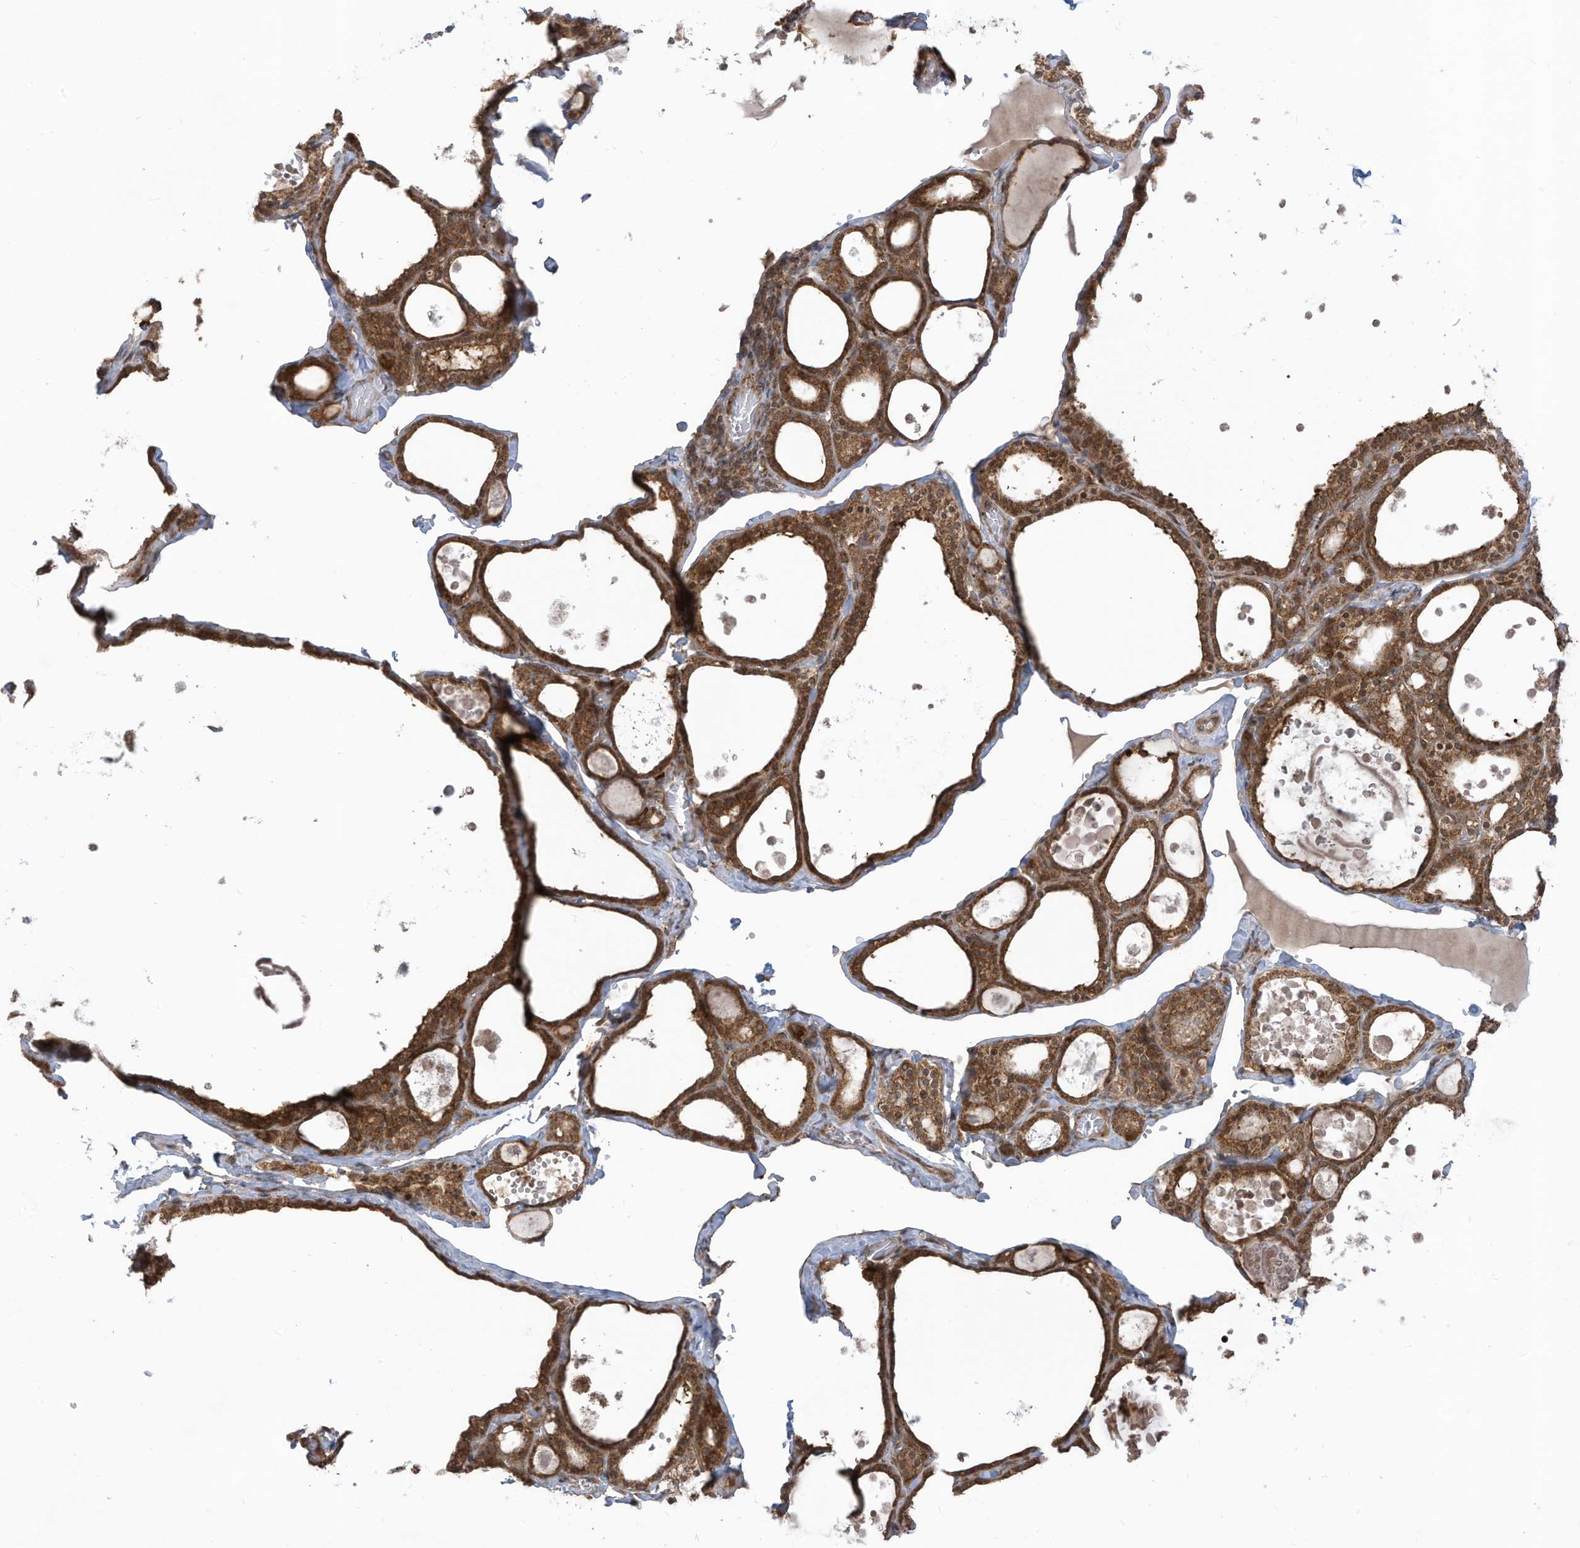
{"staining": {"intensity": "moderate", "quantity": ">75%", "location": "cytoplasmic/membranous"}, "tissue": "thyroid gland", "cell_type": "Glandular cells", "image_type": "normal", "snomed": [{"axis": "morphology", "description": "Normal tissue, NOS"}, {"axis": "topography", "description": "Thyroid gland"}], "caption": "This micrograph demonstrates benign thyroid gland stained with IHC to label a protein in brown. The cytoplasmic/membranous of glandular cells show moderate positivity for the protein. Nuclei are counter-stained blue.", "gene": "TRIM67", "patient": {"sex": "male", "age": 56}}